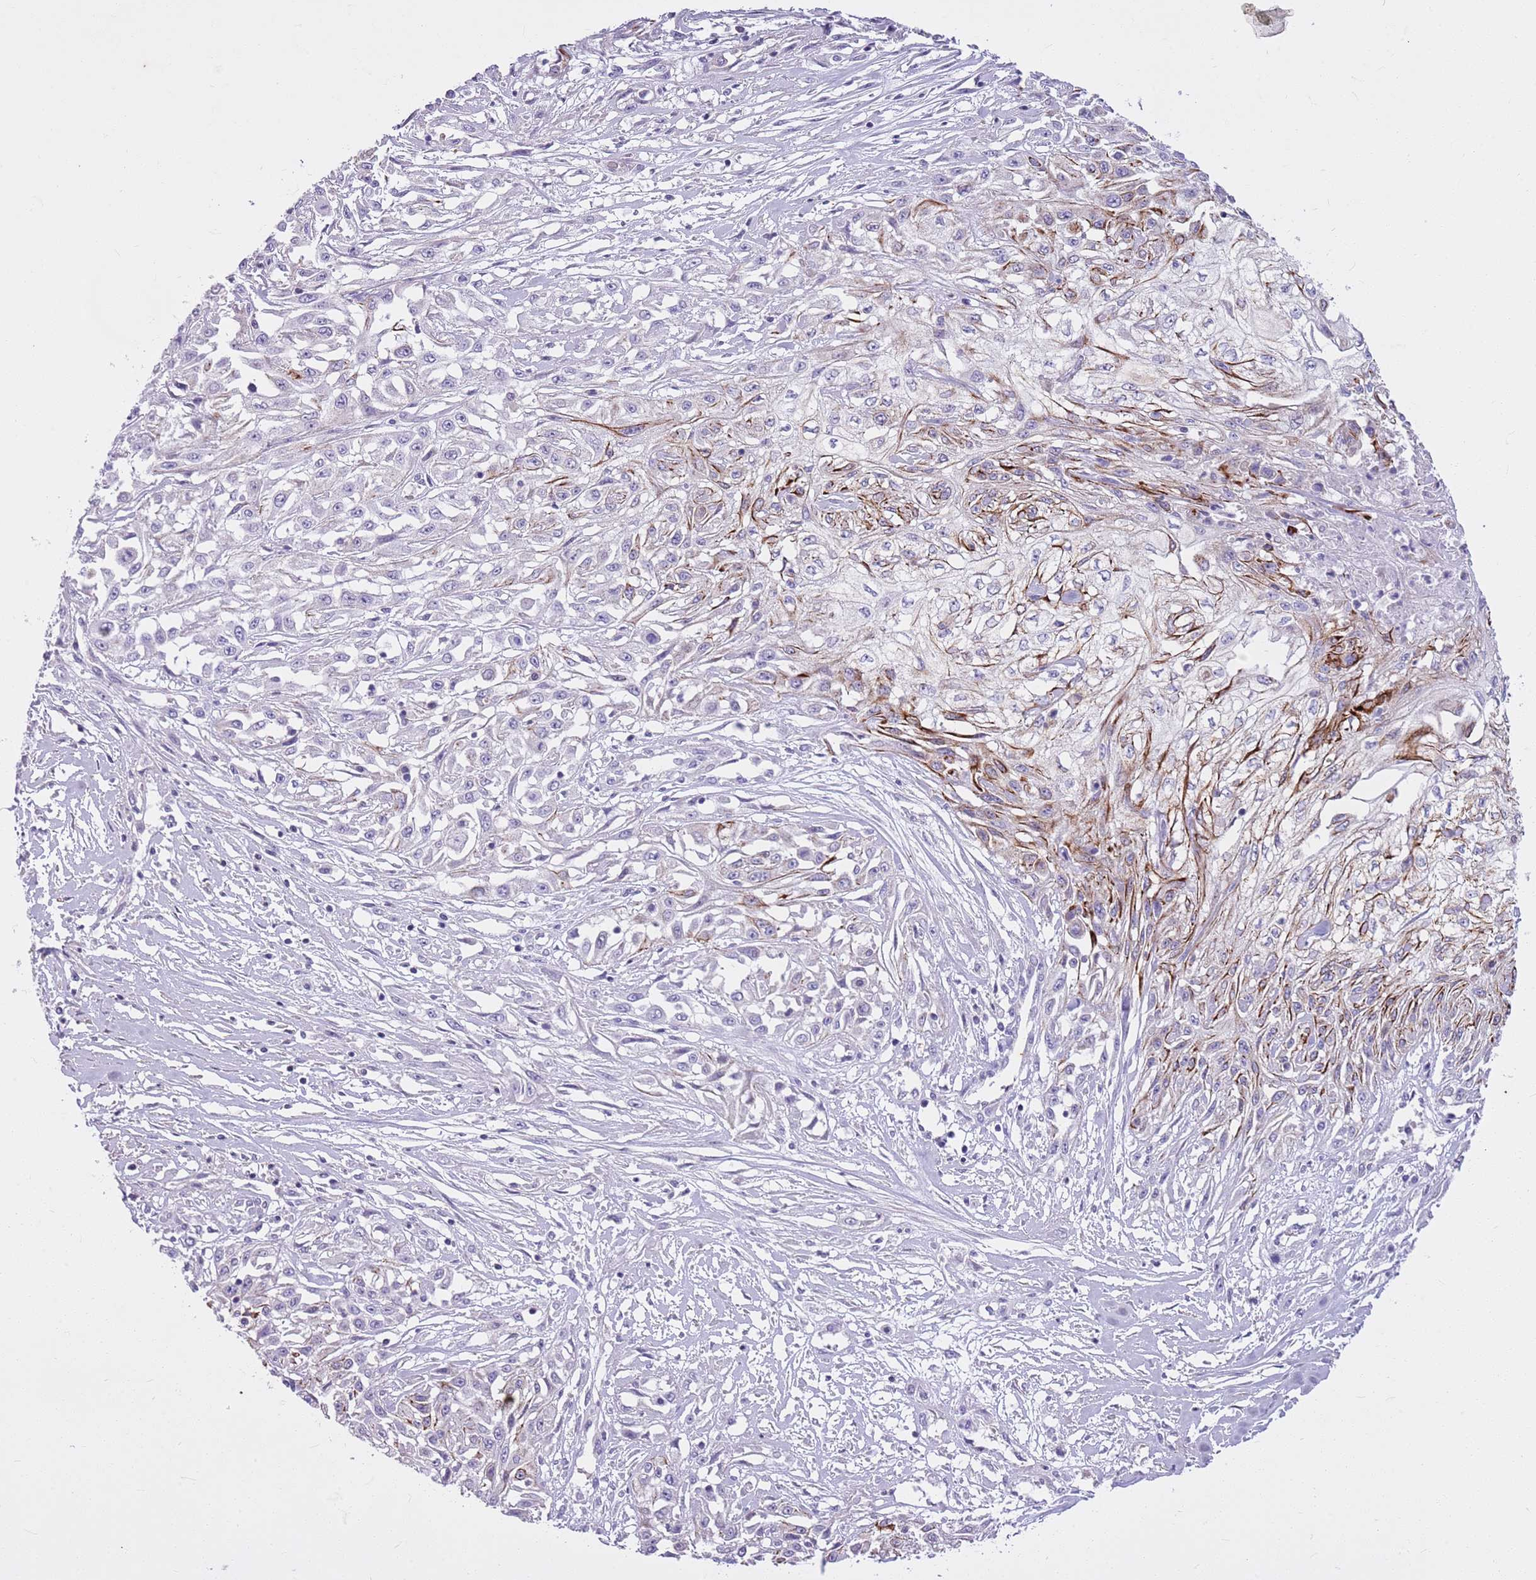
{"staining": {"intensity": "moderate", "quantity": ">75%", "location": "cytoplasmic/membranous"}, "tissue": "skin cancer", "cell_type": "Tumor cells", "image_type": "cancer", "snomed": [{"axis": "morphology", "description": "Squamous cell carcinoma, NOS"}, {"axis": "morphology", "description": "Squamous cell carcinoma, metastatic, NOS"}, {"axis": "topography", "description": "Skin"}, {"axis": "topography", "description": "Lymph node"}], "caption": "Moderate cytoplasmic/membranous expression is seen in approximately >75% of tumor cells in skin cancer.", "gene": "CNPPD1", "patient": {"sex": "male", "age": 75}}